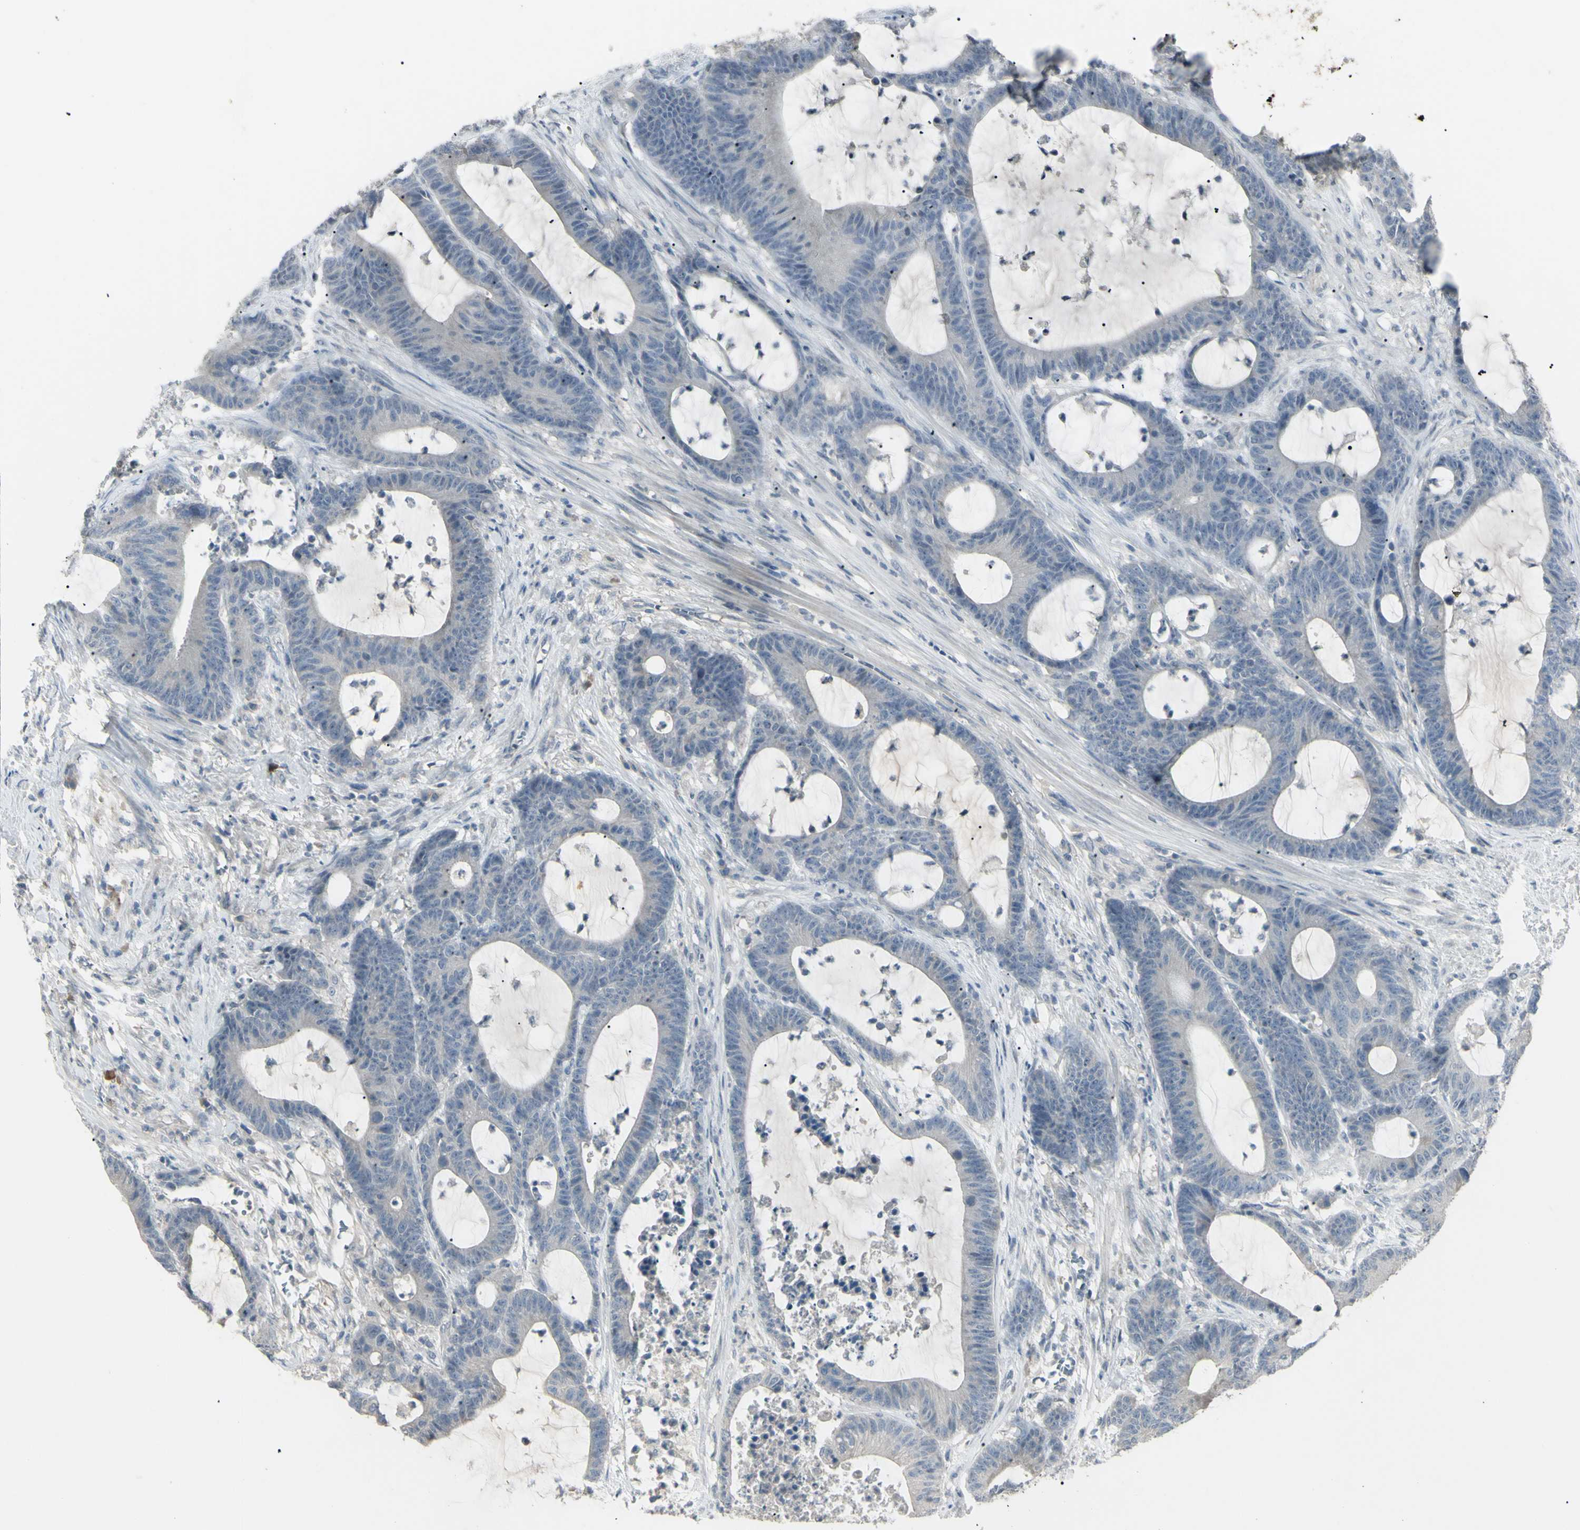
{"staining": {"intensity": "negative", "quantity": "none", "location": "none"}, "tissue": "colorectal cancer", "cell_type": "Tumor cells", "image_type": "cancer", "snomed": [{"axis": "morphology", "description": "Adenocarcinoma, NOS"}, {"axis": "topography", "description": "Colon"}], "caption": "Immunohistochemistry (IHC) of human adenocarcinoma (colorectal) demonstrates no staining in tumor cells.", "gene": "PIAS4", "patient": {"sex": "female", "age": 84}}